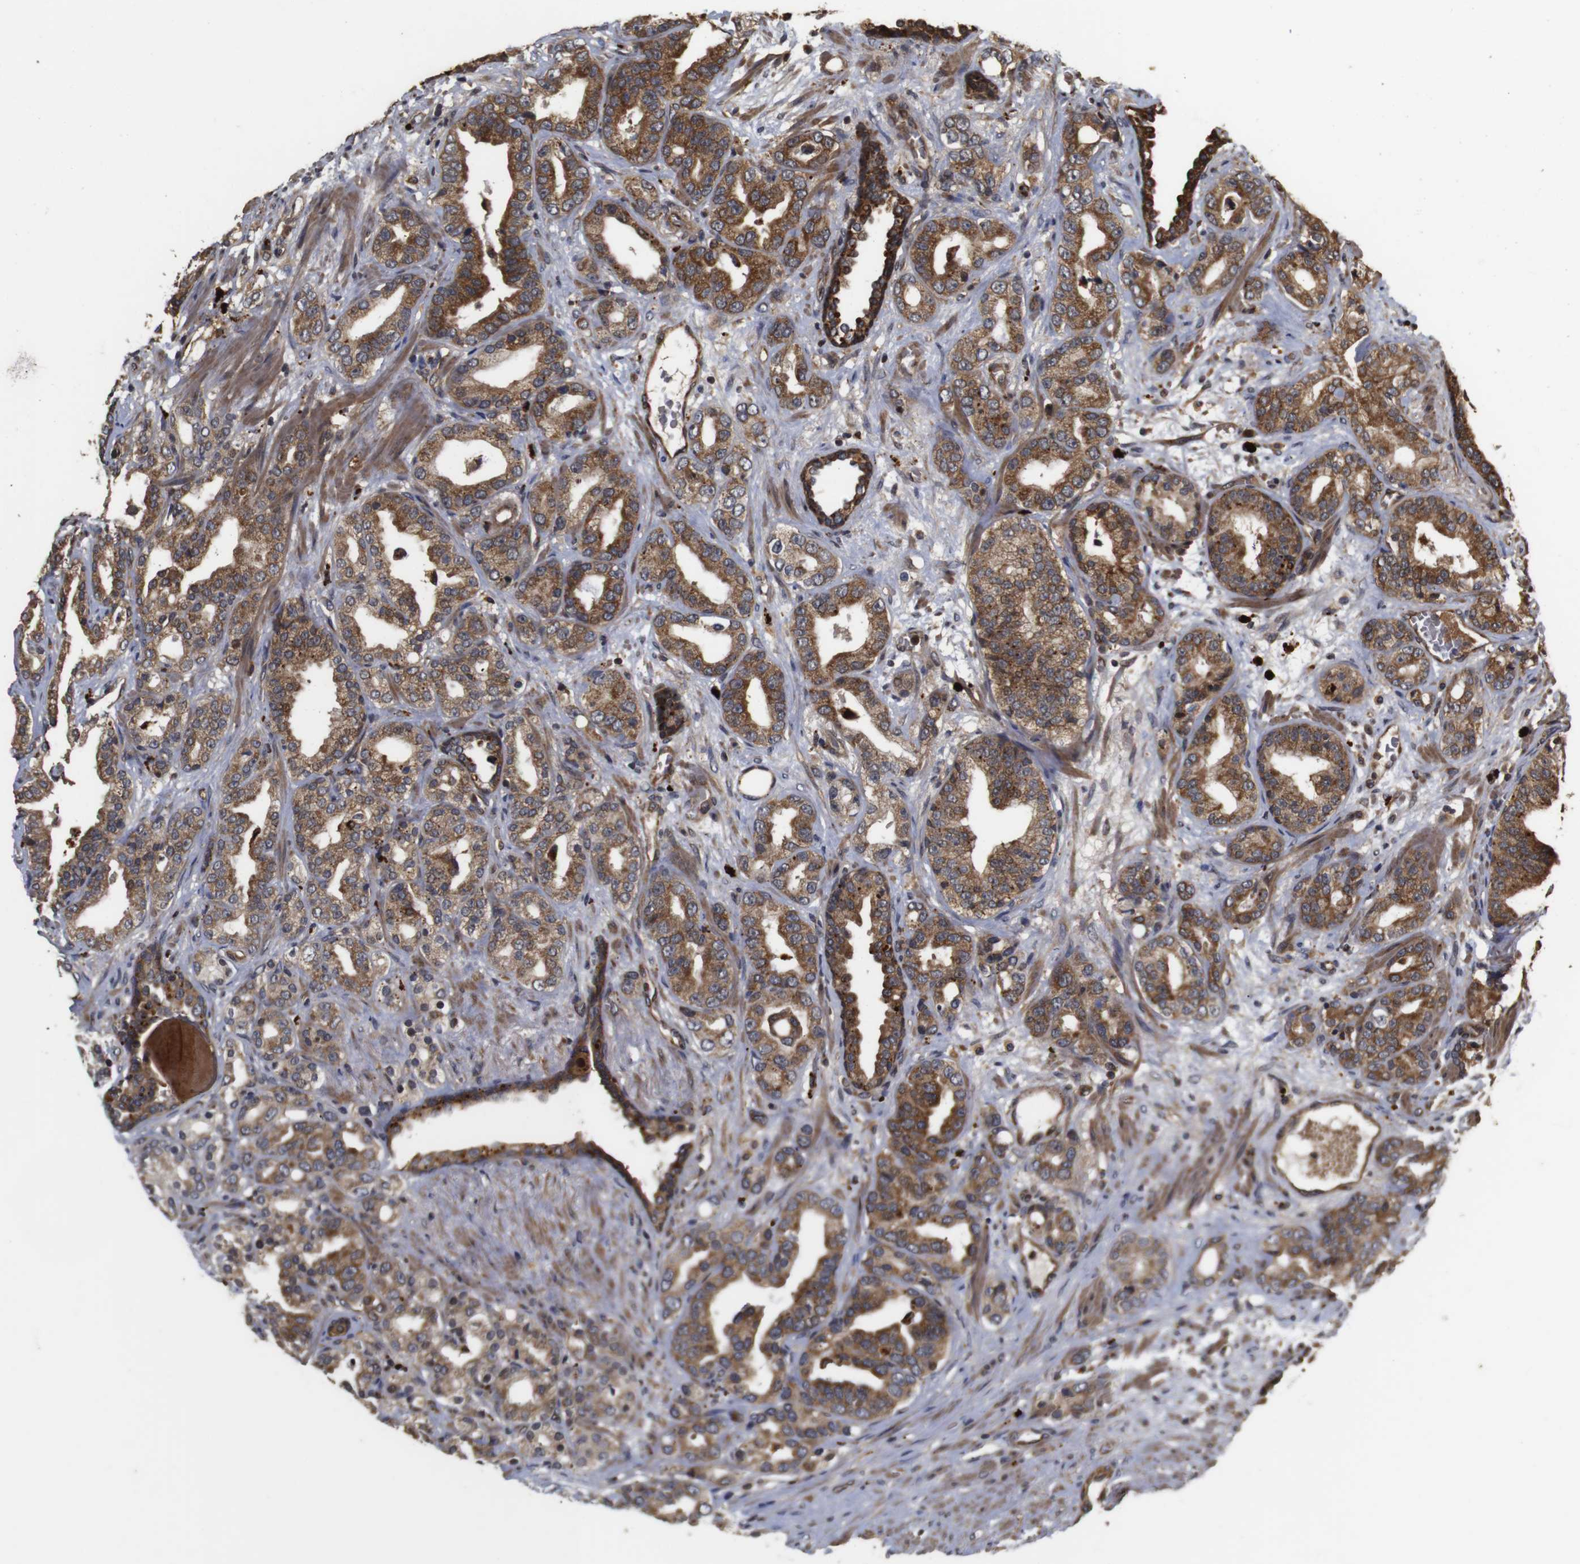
{"staining": {"intensity": "moderate", "quantity": ">75%", "location": "cytoplasmic/membranous"}, "tissue": "prostate cancer", "cell_type": "Tumor cells", "image_type": "cancer", "snomed": [{"axis": "morphology", "description": "Adenocarcinoma, Low grade"}, {"axis": "topography", "description": "Prostate"}], "caption": "This is an image of immunohistochemistry (IHC) staining of prostate cancer (adenocarcinoma (low-grade)), which shows moderate positivity in the cytoplasmic/membranous of tumor cells.", "gene": "PTPN14", "patient": {"sex": "male", "age": 63}}